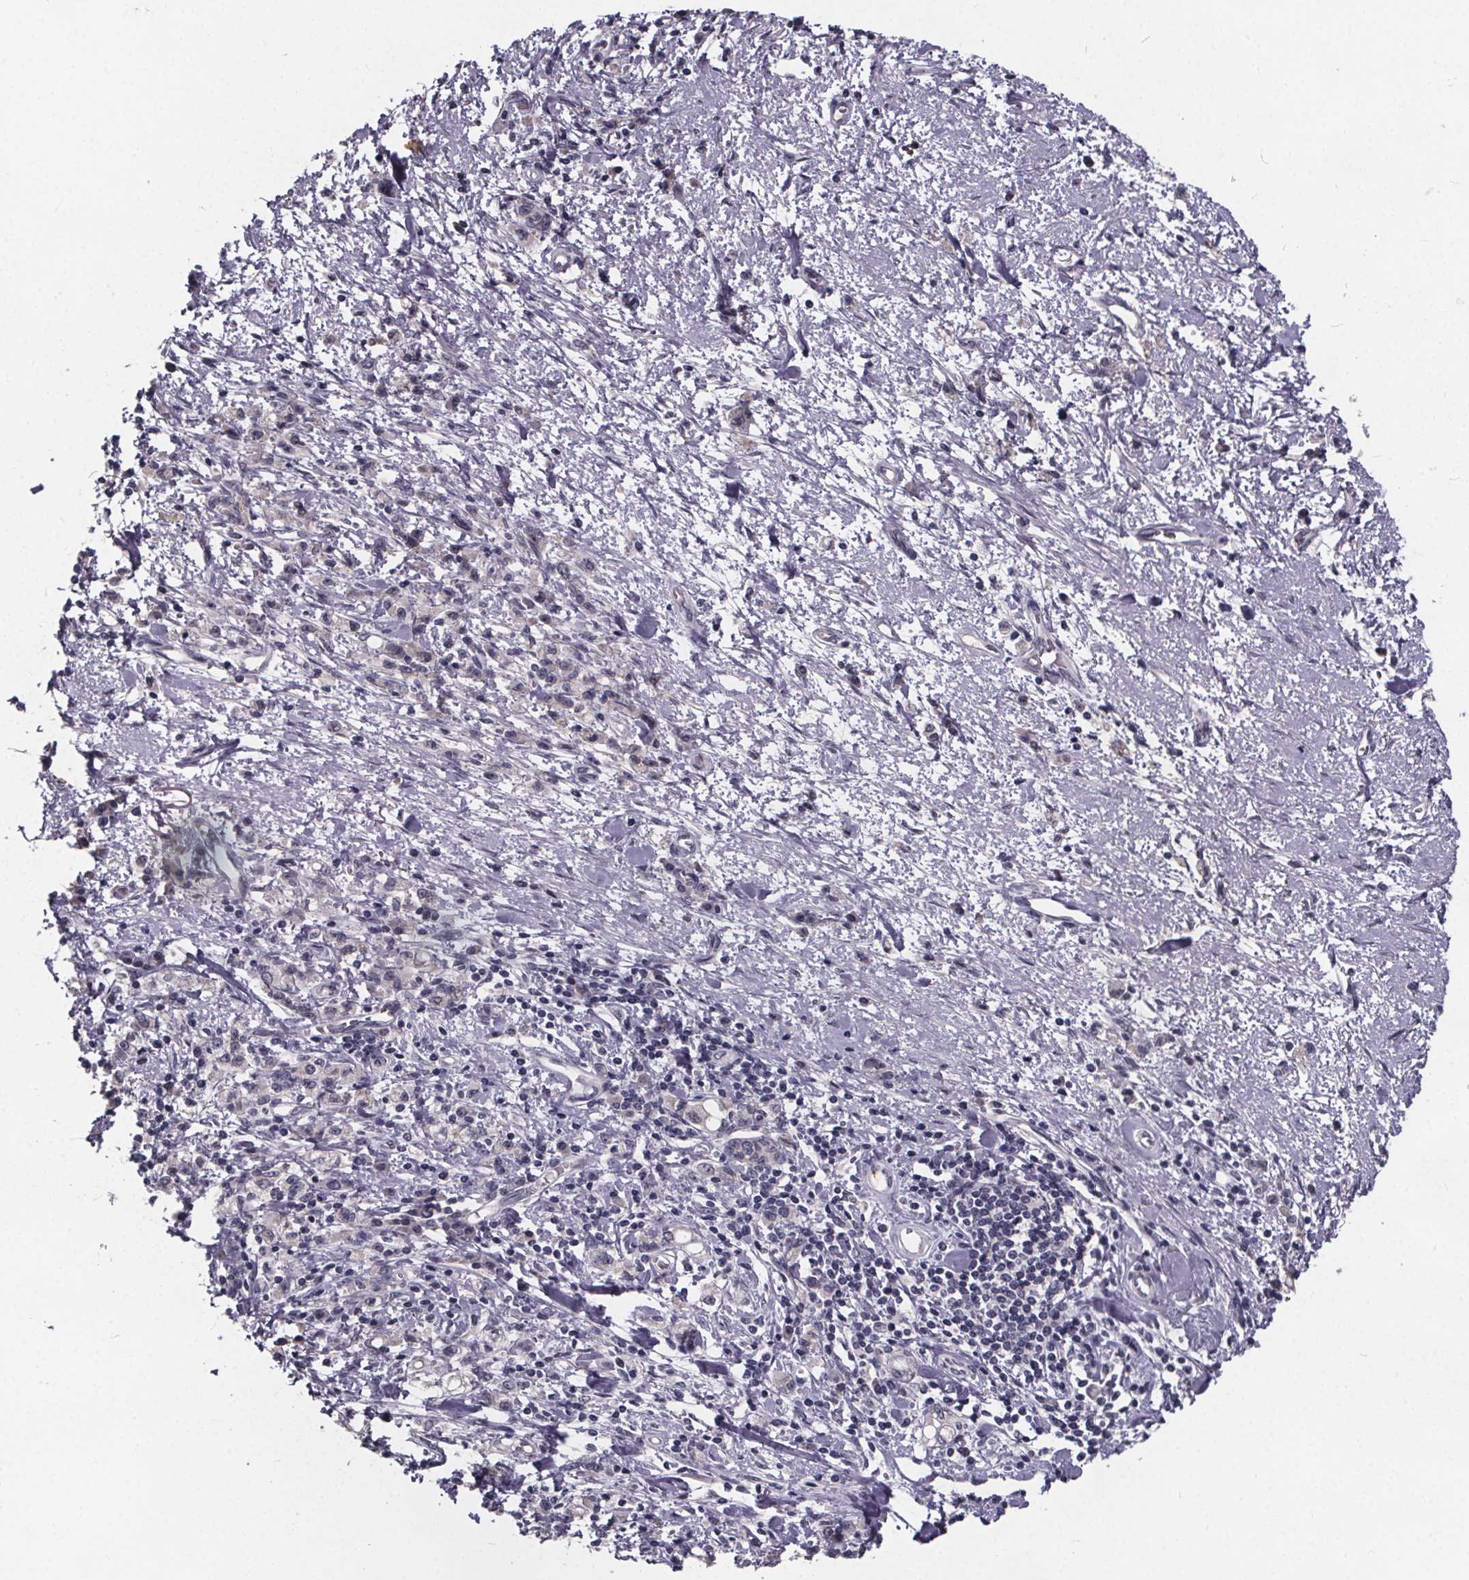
{"staining": {"intensity": "negative", "quantity": "none", "location": "none"}, "tissue": "stomach cancer", "cell_type": "Tumor cells", "image_type": "cancer", "snomed": [{"axis": "morphology", "description": "Adenocarcinoma, NOS"}, {"axis": "topography", "description": "Stomach"}], "caption": "A micrograph of human stomach cancer is negative for staining in tumor cells.", "gene": "FAM181B", "patient": {"sex": "male", "age": 77}}